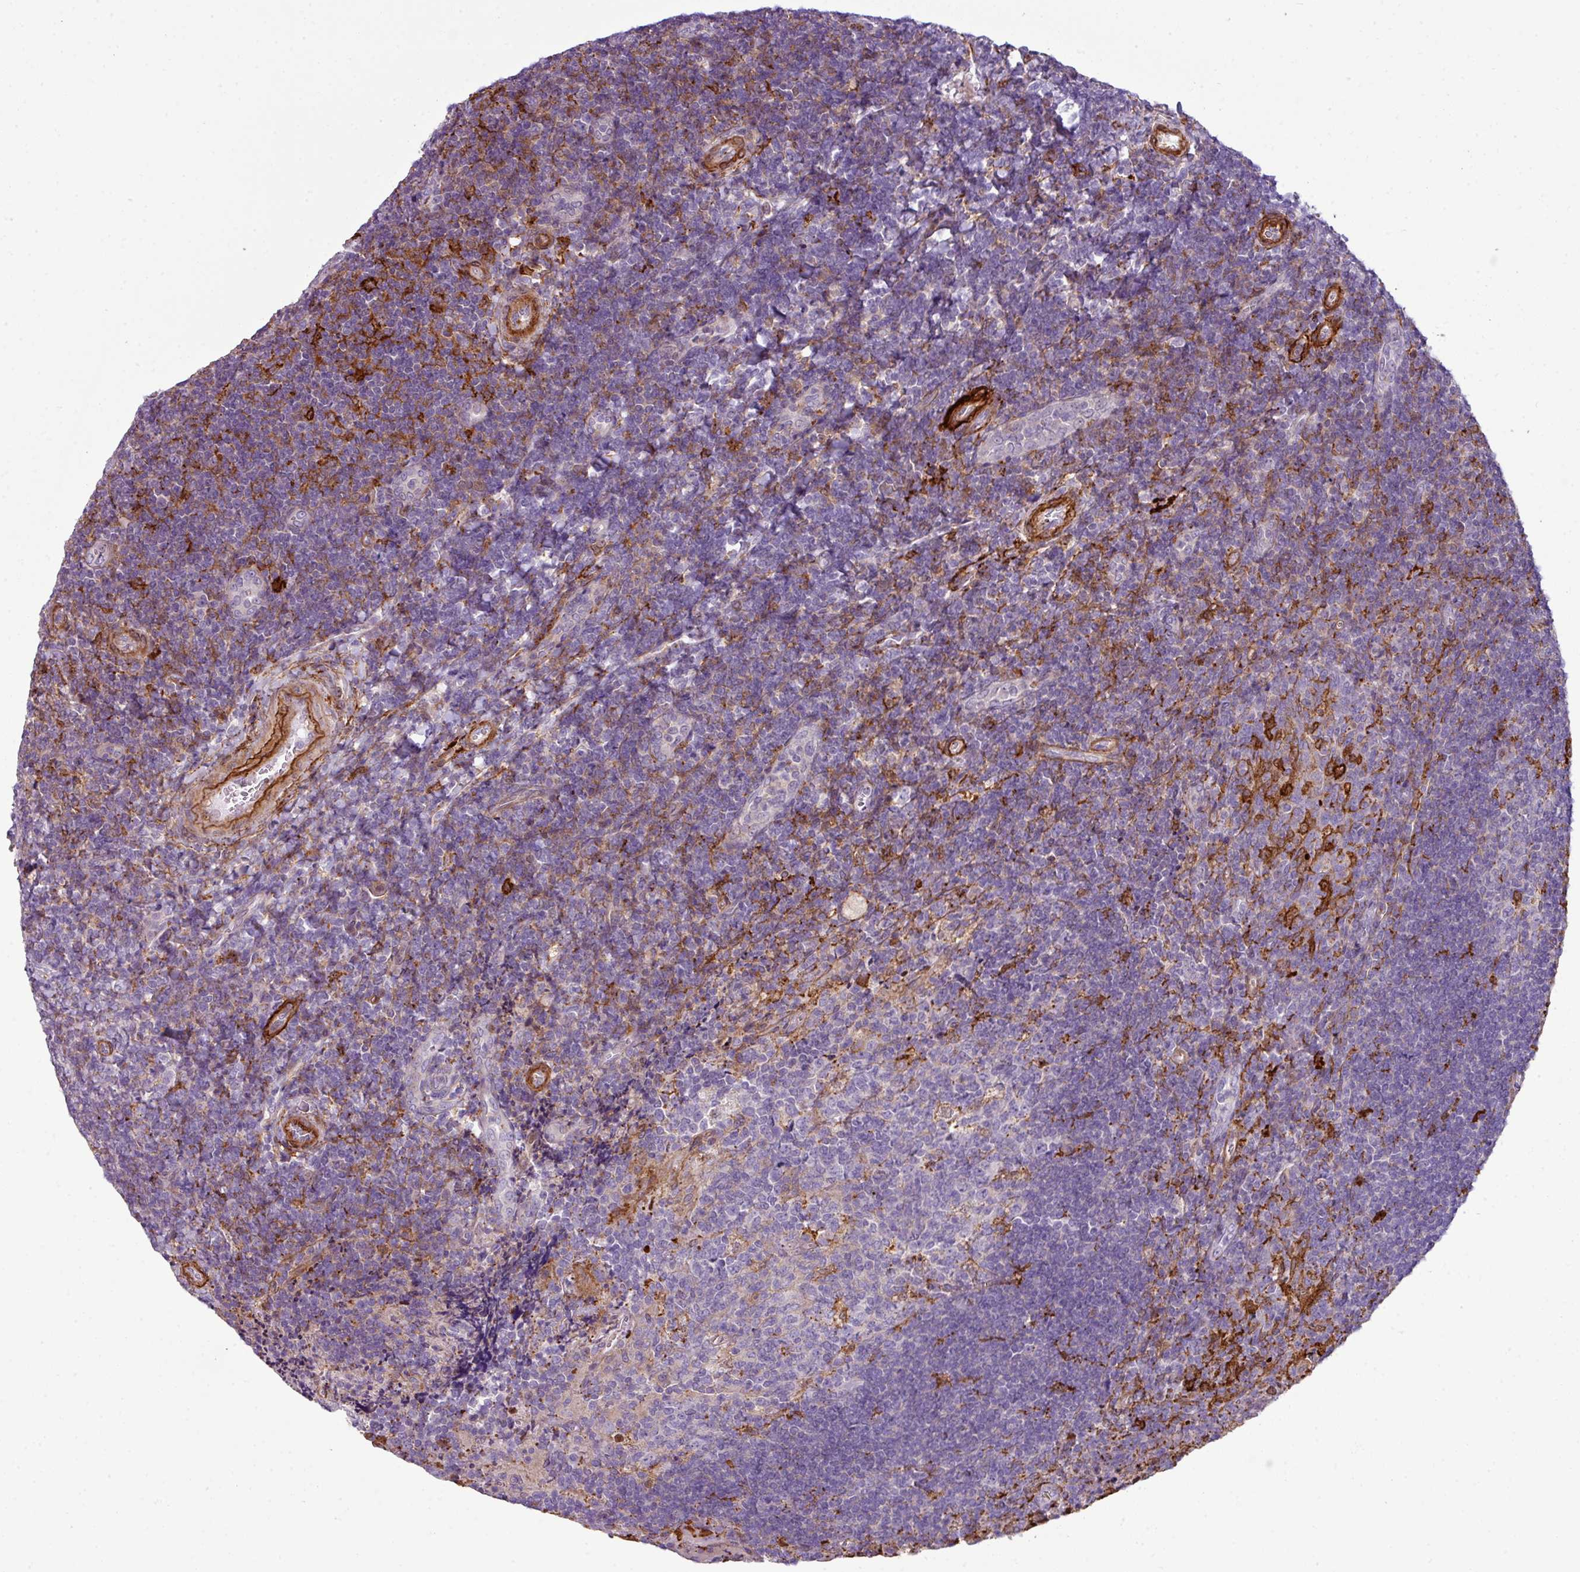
{"staining": {"intensity": "negative", "quantity": "none", "location": "none"}, "tissue": "tonsil", "cell_type": "Germinal center cells", "image_type": "normal", "snomed": [{"axis": "morphology", "description": "Normal tissue, NOS"}, {"axis": "topography", "description": "Tonsil"}], "caption": "Tonsil was stained to show a protein in brown. There is no significant positivity in germinal center cells. The staining is performed using DAB brown chromogen with nuclei counter-stained in using hematoxylin.", "gene": "COL8A1", "patient": {"sex": "male", "age": 17}}